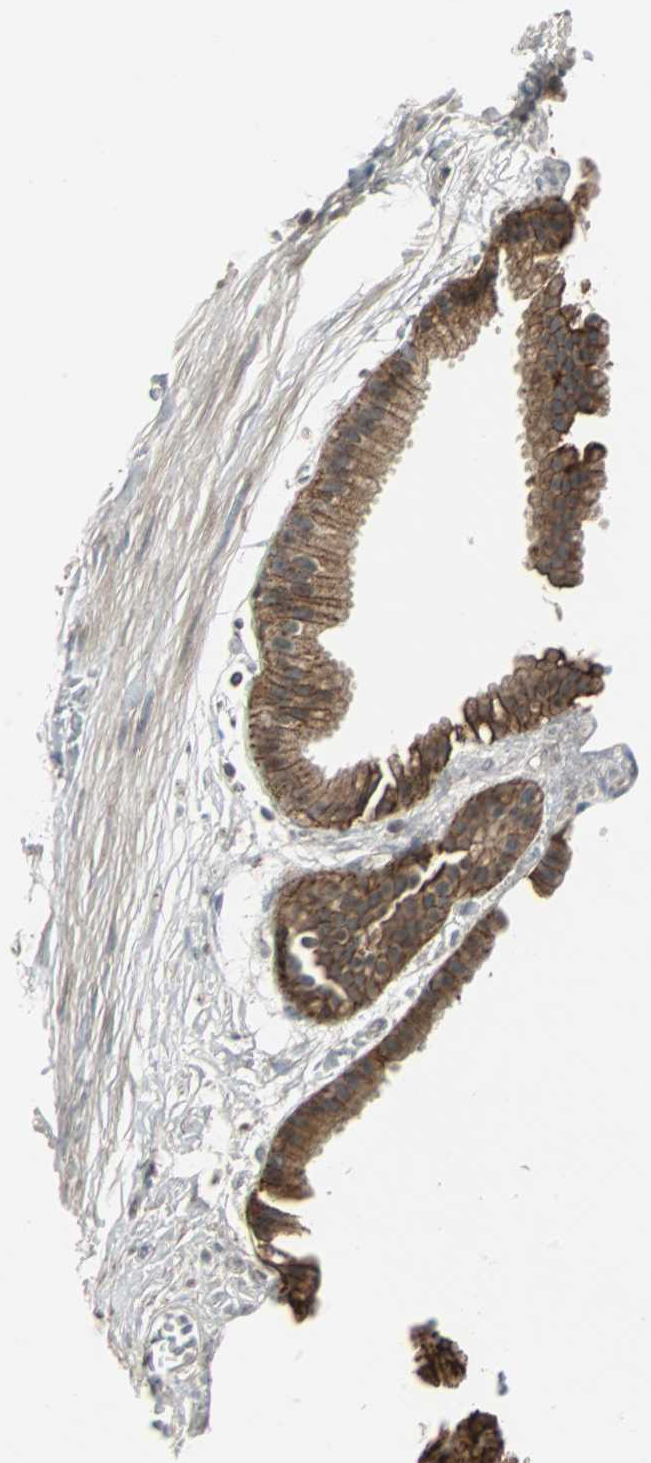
{"staining": {"intensity": "strong", "quantity": ">75%", "location": "cytoplasmic/membranous"}, "tissue": "gallbladder", "cell_type": "Glandular cells", "image_type": "normal", "snomed": [{"axis": "morphology", "description": "Normal tissue, NOS"}, {"axis": "topography", "description": "Gallbladder"}], "caption": "Protein staining of normal gallbladder demonstrates strong cytoplasmic/membranous expression in approximately >75% of glandular cells.", "gene": "LSR", "patient": {"sex": "female", "age": 63}}